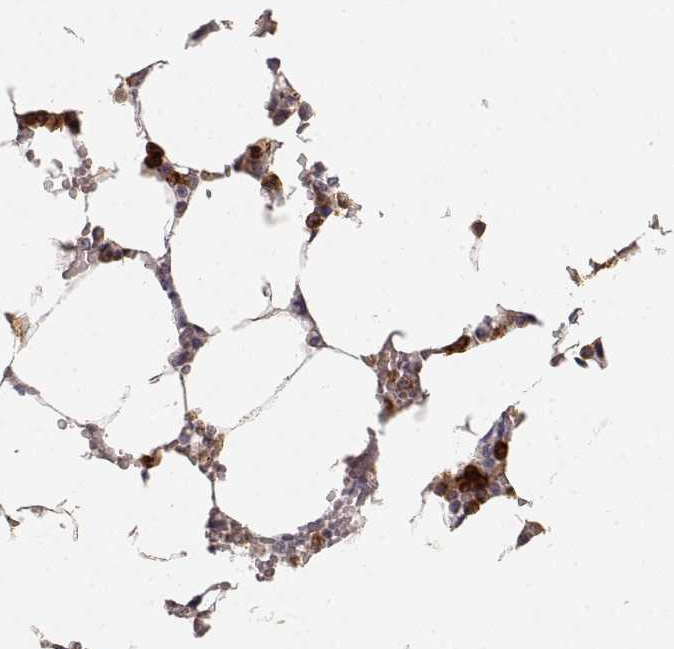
{"staining": {"intensity": "strong", "quantity": "<25%", "location": "cytoplasmic/membranous"}, "tissue": "bone marrow", "cell_type": "Hematopoietic cells", "image_type": "normal", "snomed": [{"axis": "morphology", "description": "Normal tissue, NOS"}, {"axis": "topography", "description": "Bone marrow"}], "caption": "Immunohistochemistry histopathology image of benign bone marrow: human bone marrow stained using immunohistochemistry (IHC) shows medium levels of strong protein expression localized specifically in the cytoplasmic/membranous of hematopoietic cells, appearing as a cytoplasmic/membranous brown color.", "gene": "TNFRSF10C", "patient": {"sex": "female", "age": 52}}